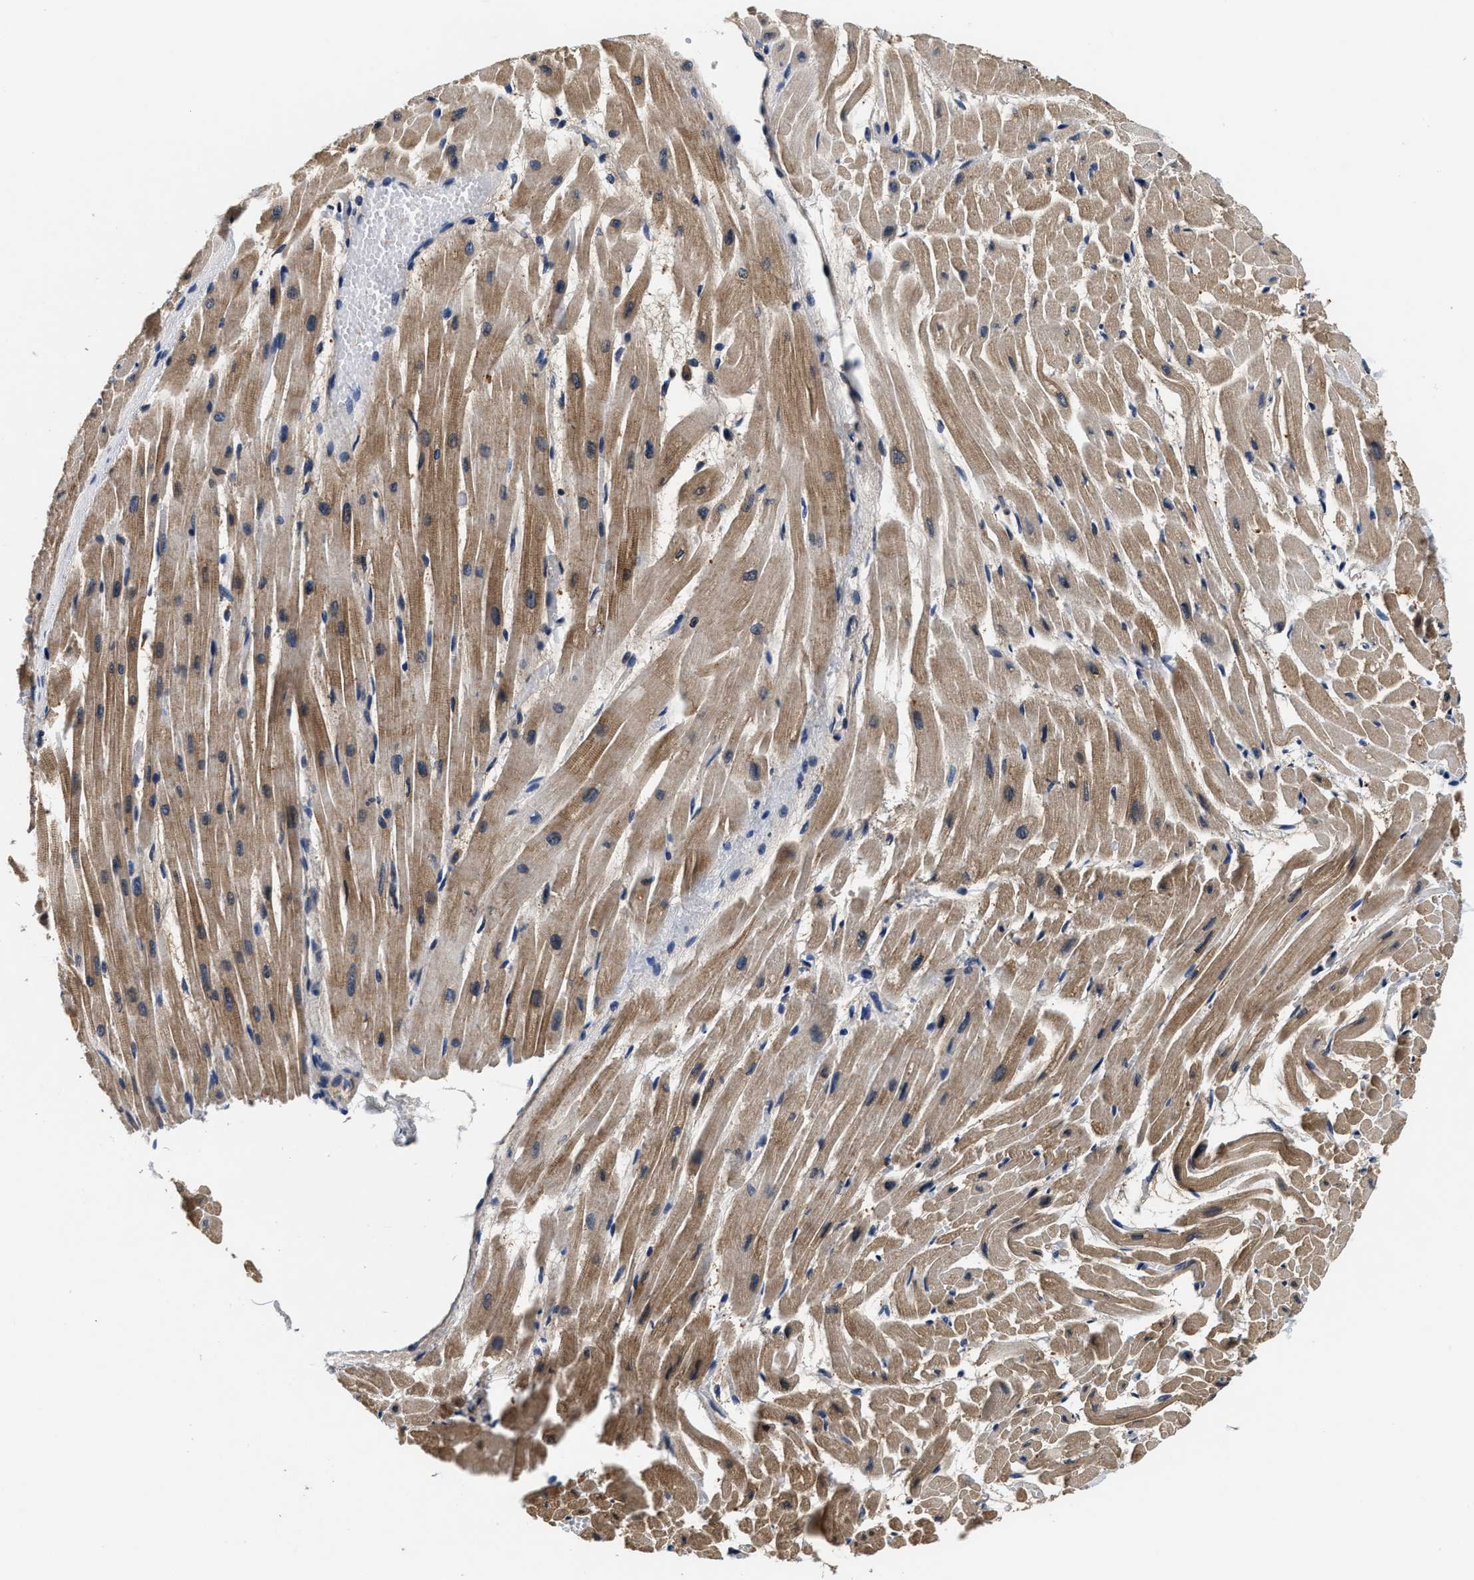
{"staining": {"intensity": "moderate", "quantity": ">75%", "location": "cytoplasmic/membranous"}, "tissue": "heart muscle", "cell_type": "Cardiomyocytes", "image_type": "normal", "snomed": [{"axis": "morphology", "description": "Normal tissue, NOS"}, {"axis": "topography", "description": "Heart"}], "caption": "The image reveals a brown stain indicating the presence of a protein in the cytoplasmic/membranous of cardiomyocytes in heart muscle. The staining was performed using DAB (3,3'-diaminobenzidine), with brown indicating positive protein expression. Nuclei are stained blue with hematoxylin.", "gene": "PHPT1", "patient": {"sex": "male", "age": 45}}